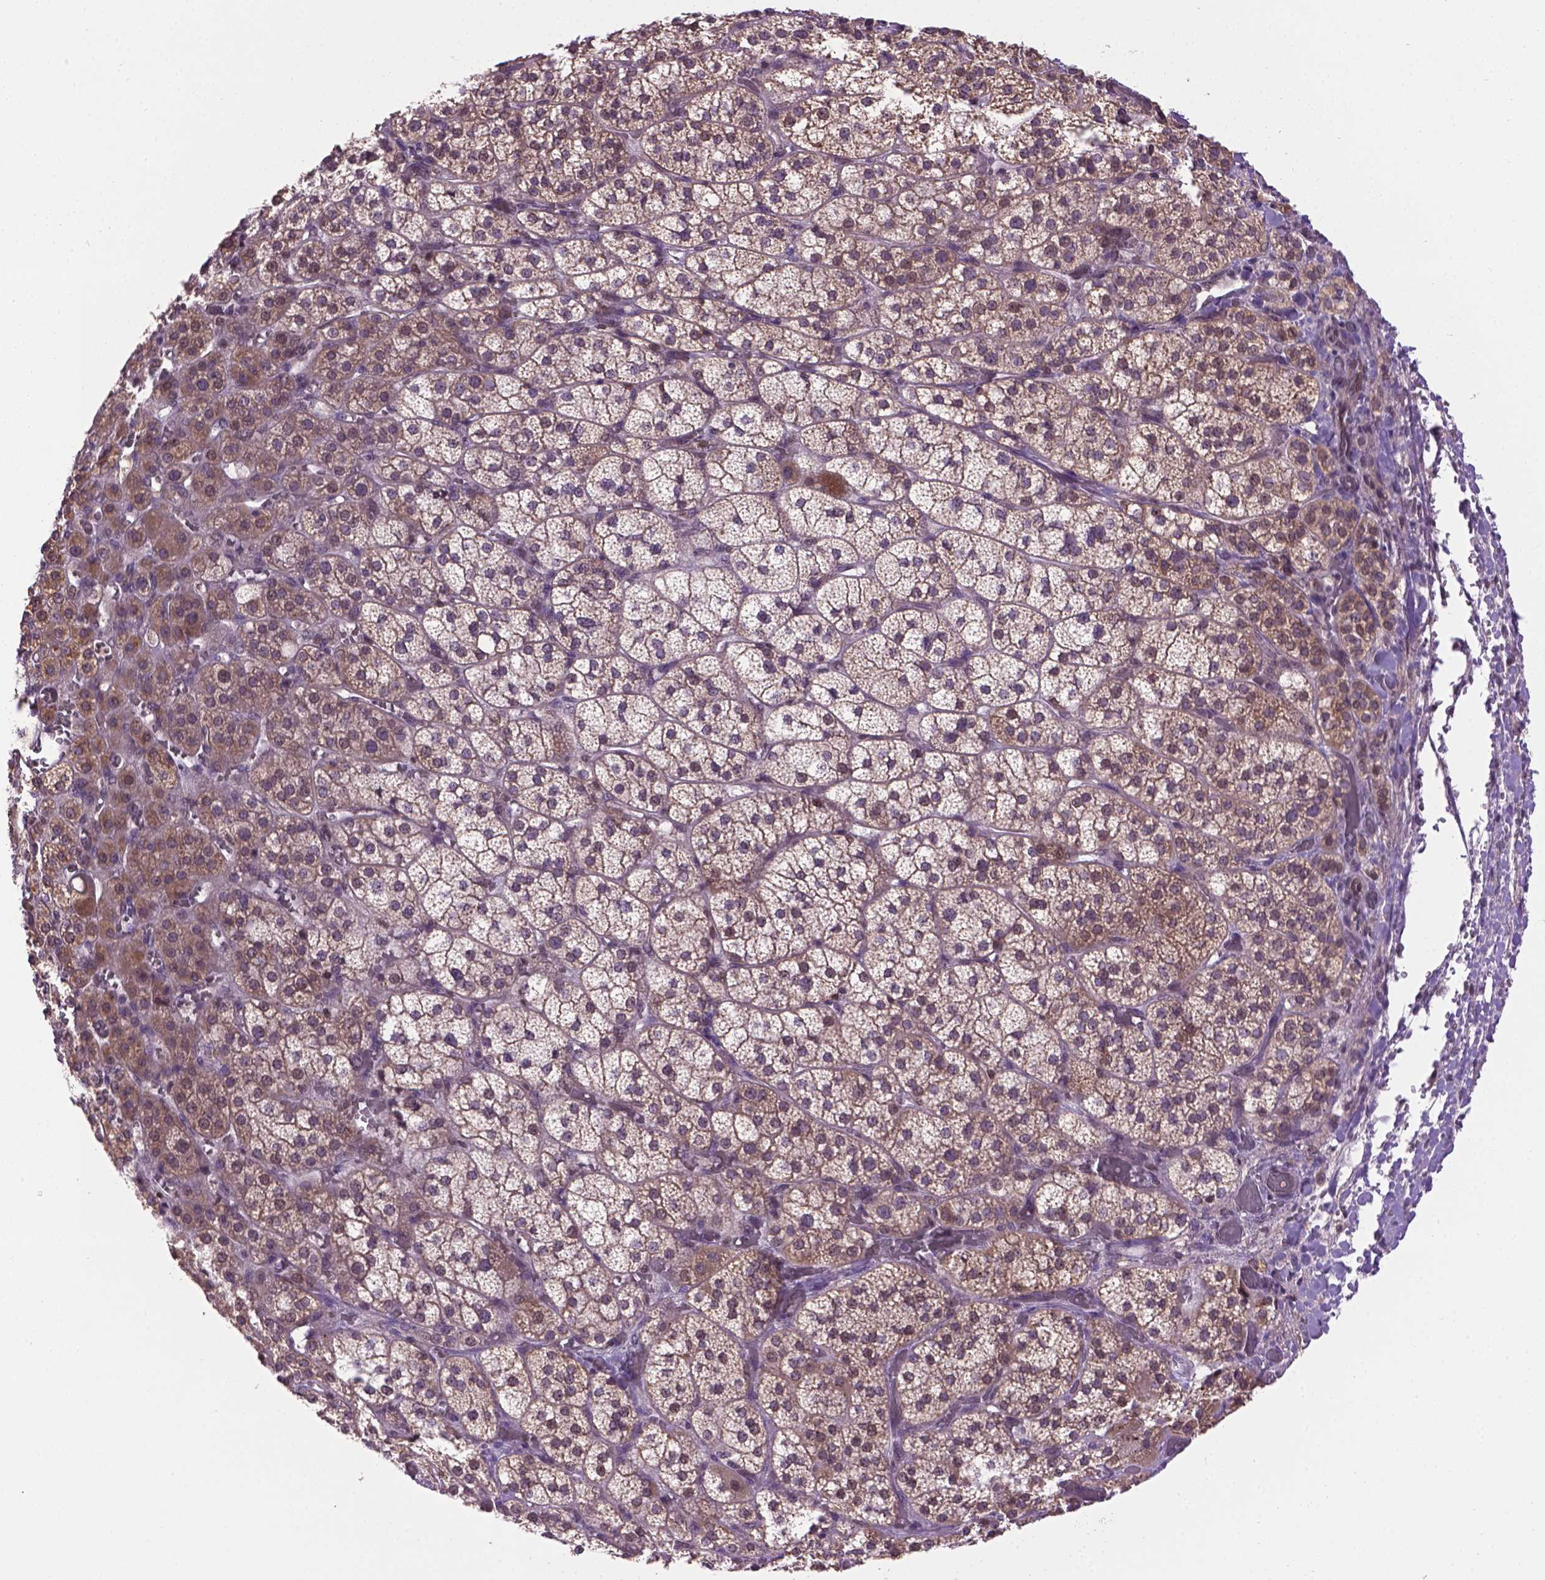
{"staining": {"intensity": "moderate", "quantity": "<25%", "location": "cytoplasmic/membranous,nuclear"}, "tissue": "adrenal gland", "cell_type": "Glandular cells", "image_type": "normal", "snomed": [{"axis": "morphology", "description": "Normal tissue, NOS"}, {"axis": "topography", "description": "Adrenal gland"}], "caption": "The image exhibits a brown stain indicating the presence of a protein in the cytoplasmic/membranous,nuclear of glandular cells in adrenal gland.", "gene": "ENSG00000289700", "patient": {"sex": "female", "age": 60}}